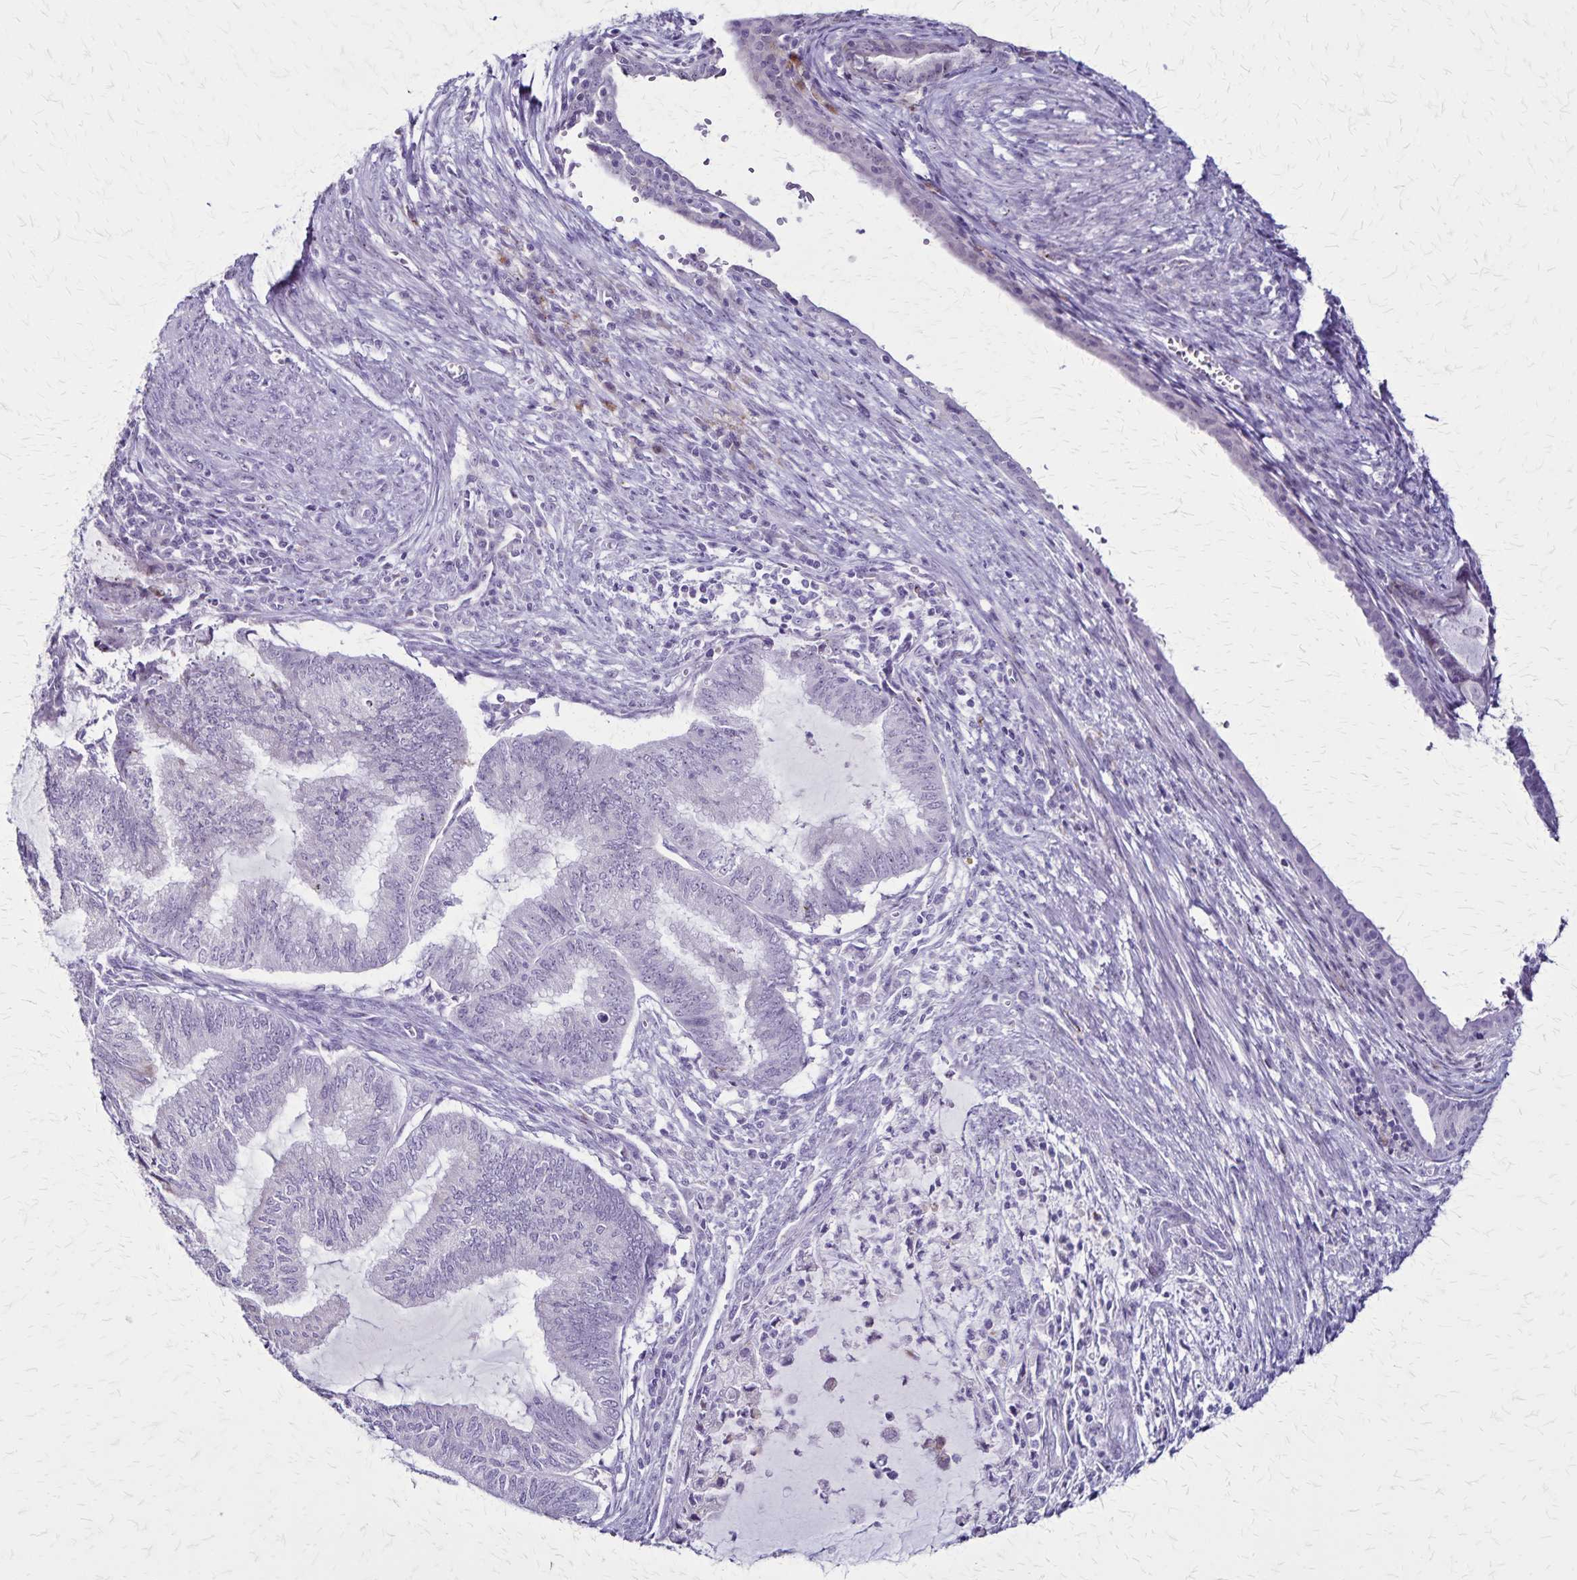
{"staining": {"intensity": "negative", "quantity": "none", "location": "none"}, "tissue": "endometrial cancer", "cell_type": "Tumor cells", "image_type": "cancer", "snomed": [{"axis": "morphology", "description": "Adenocarcinoma, NOS"}, {"axis": "topography", "description": "Endometrium"}], "caption": "Protein analysis of endometrial adenocarcinoma reveals no significant expression in tumor cells. (Stains: DAB (3,3'-diaminobenzidine) IHC with hematoxylin counter stain, Microscopy: brightfield microscopy at high magnification).", "gene": "OR51B5", "patient": {"sex": "female", "age": 79}}